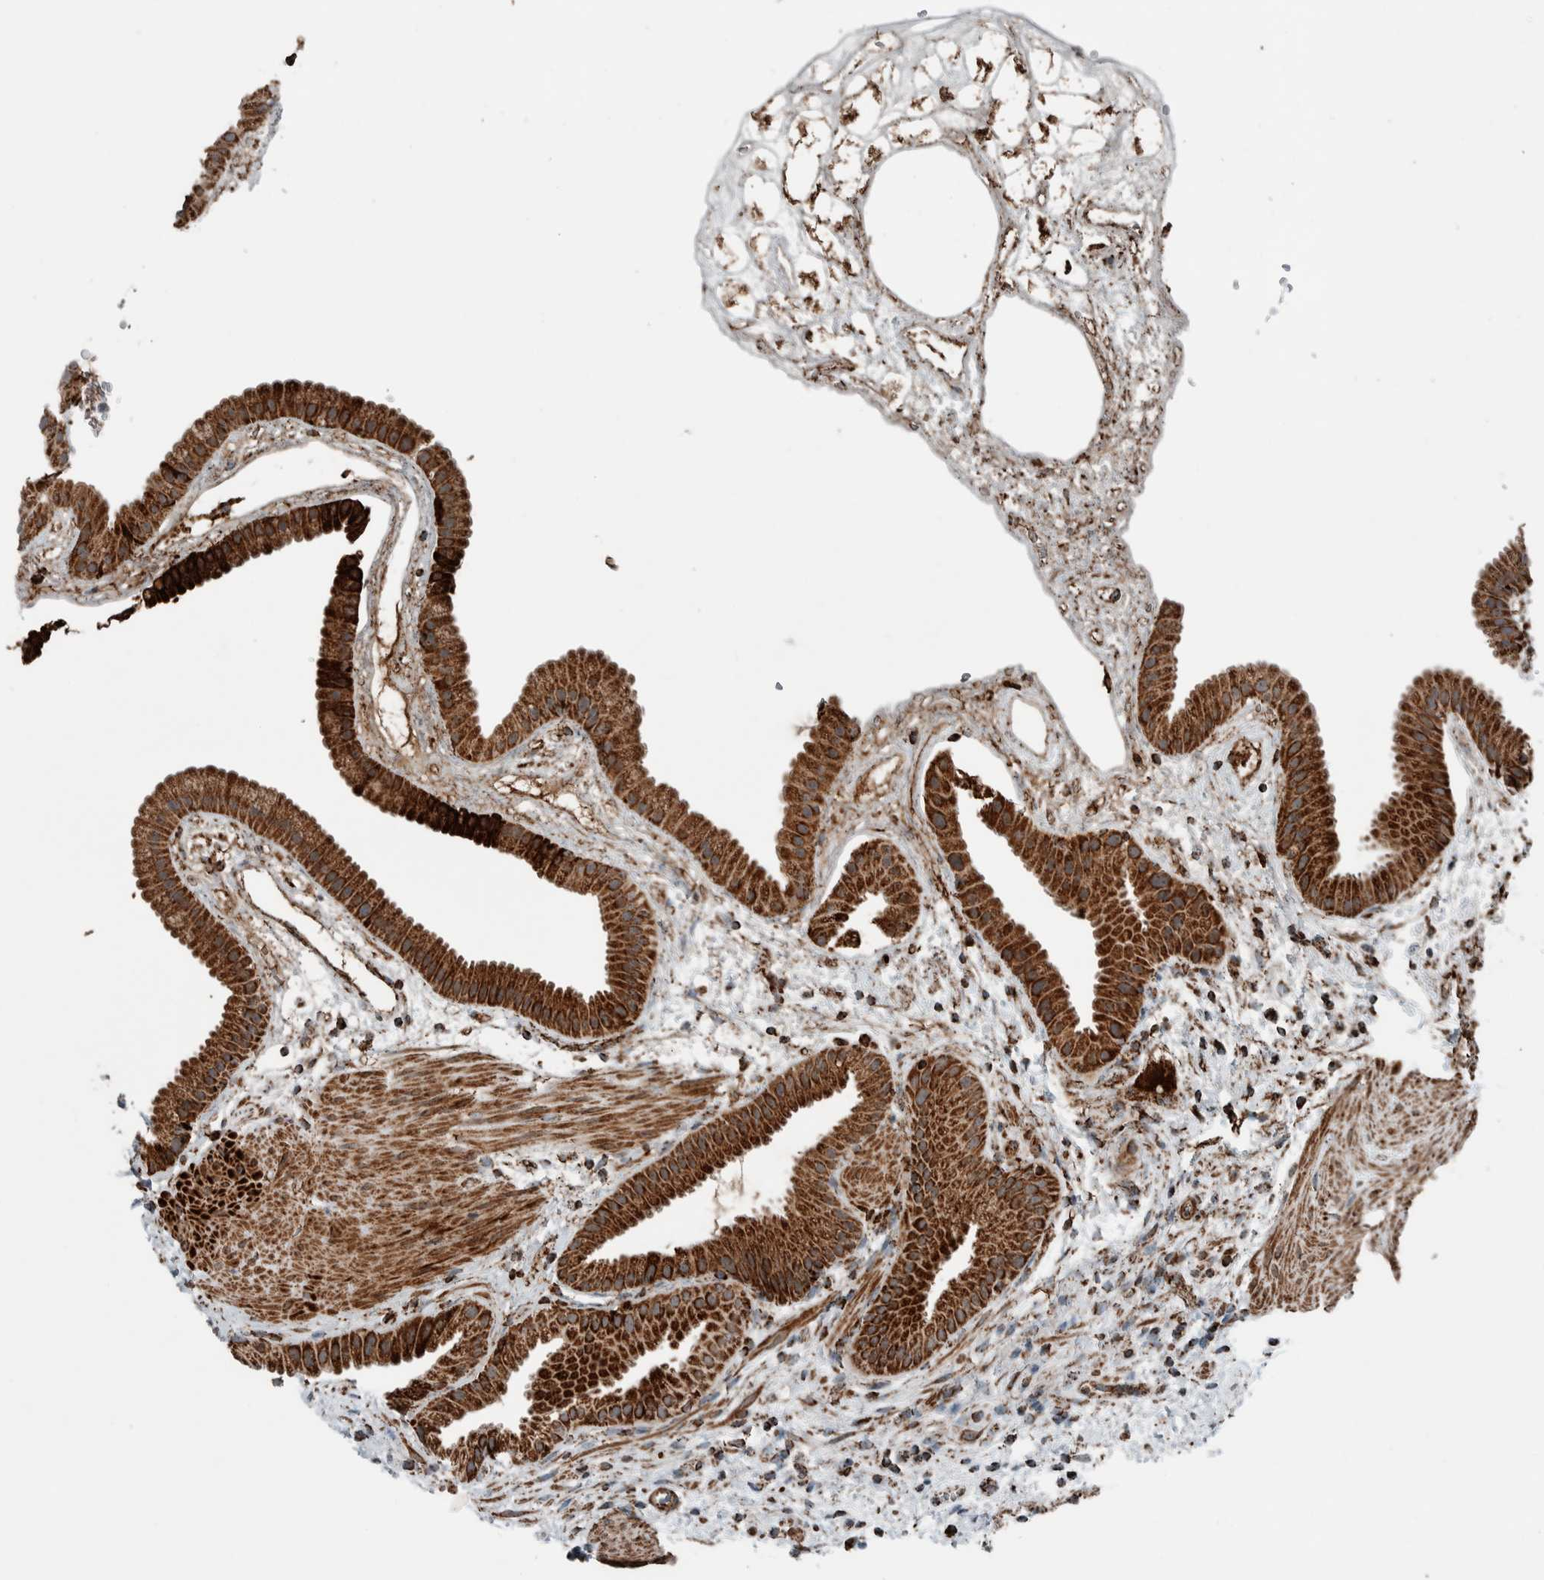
{"staining": {"intensity": "strong", "quantity": ">75%", "location": "cytoplasmic/membranous"}, "tissue": "gallbladder", "cell_type": "Glandular cells", "image_type": "normal", "snomed": [{"axis": "morphology", "description": "Normal tissue, NOS"}, {"axis": "topography", "description": "Gallbladder"}], "caption": "High-power microscopy captured an immunohistochemistry photomicrograph of unremarkable gallbladder, revealing strong cytoplasmic/membranous positivity in approximately >75% of glandular cells.", "gene": "CNTROB", "patient": {"sex": "female", "age": 64}}